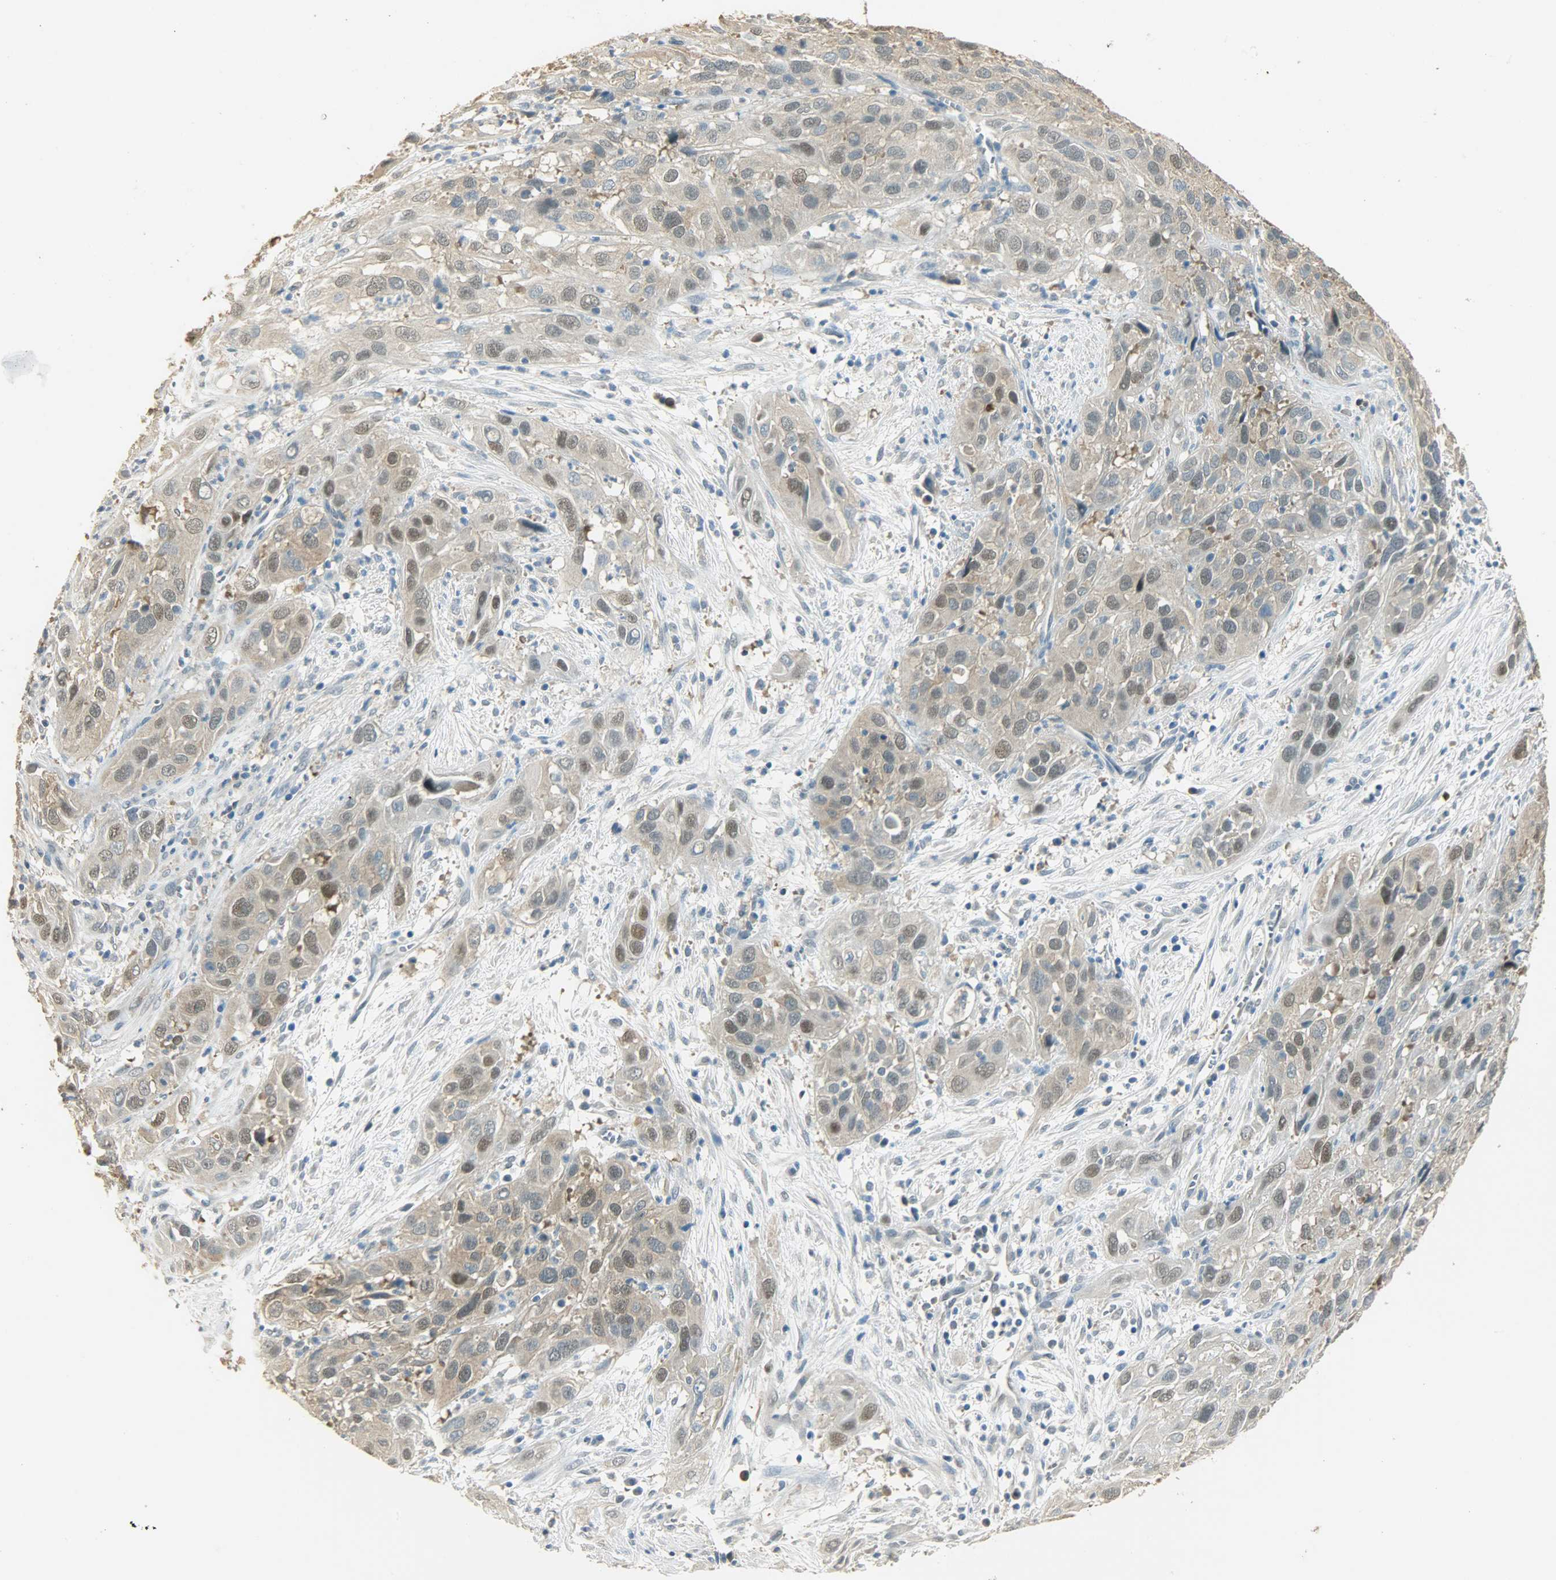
{"staining": {"intensity": "moderate", "quantity": "<25%", "location": "nuclear"}, "tissue": "cervical cancer", "cell_type": "Tumor cells", "image_type": "cancer", "snomed": [{"axis": "morphology", "description": "Squamous cell carcinoma, NOS"}, {"axis": "topography", "description": "Cervix"}], "caption": "Protein analysis of cervical squamous cell carcinoma tissue shows moderate nuclear expression in about <25% of tumor cells.", "gene": "PRMT5", "patient": {"sex": "female", "age": 32}}